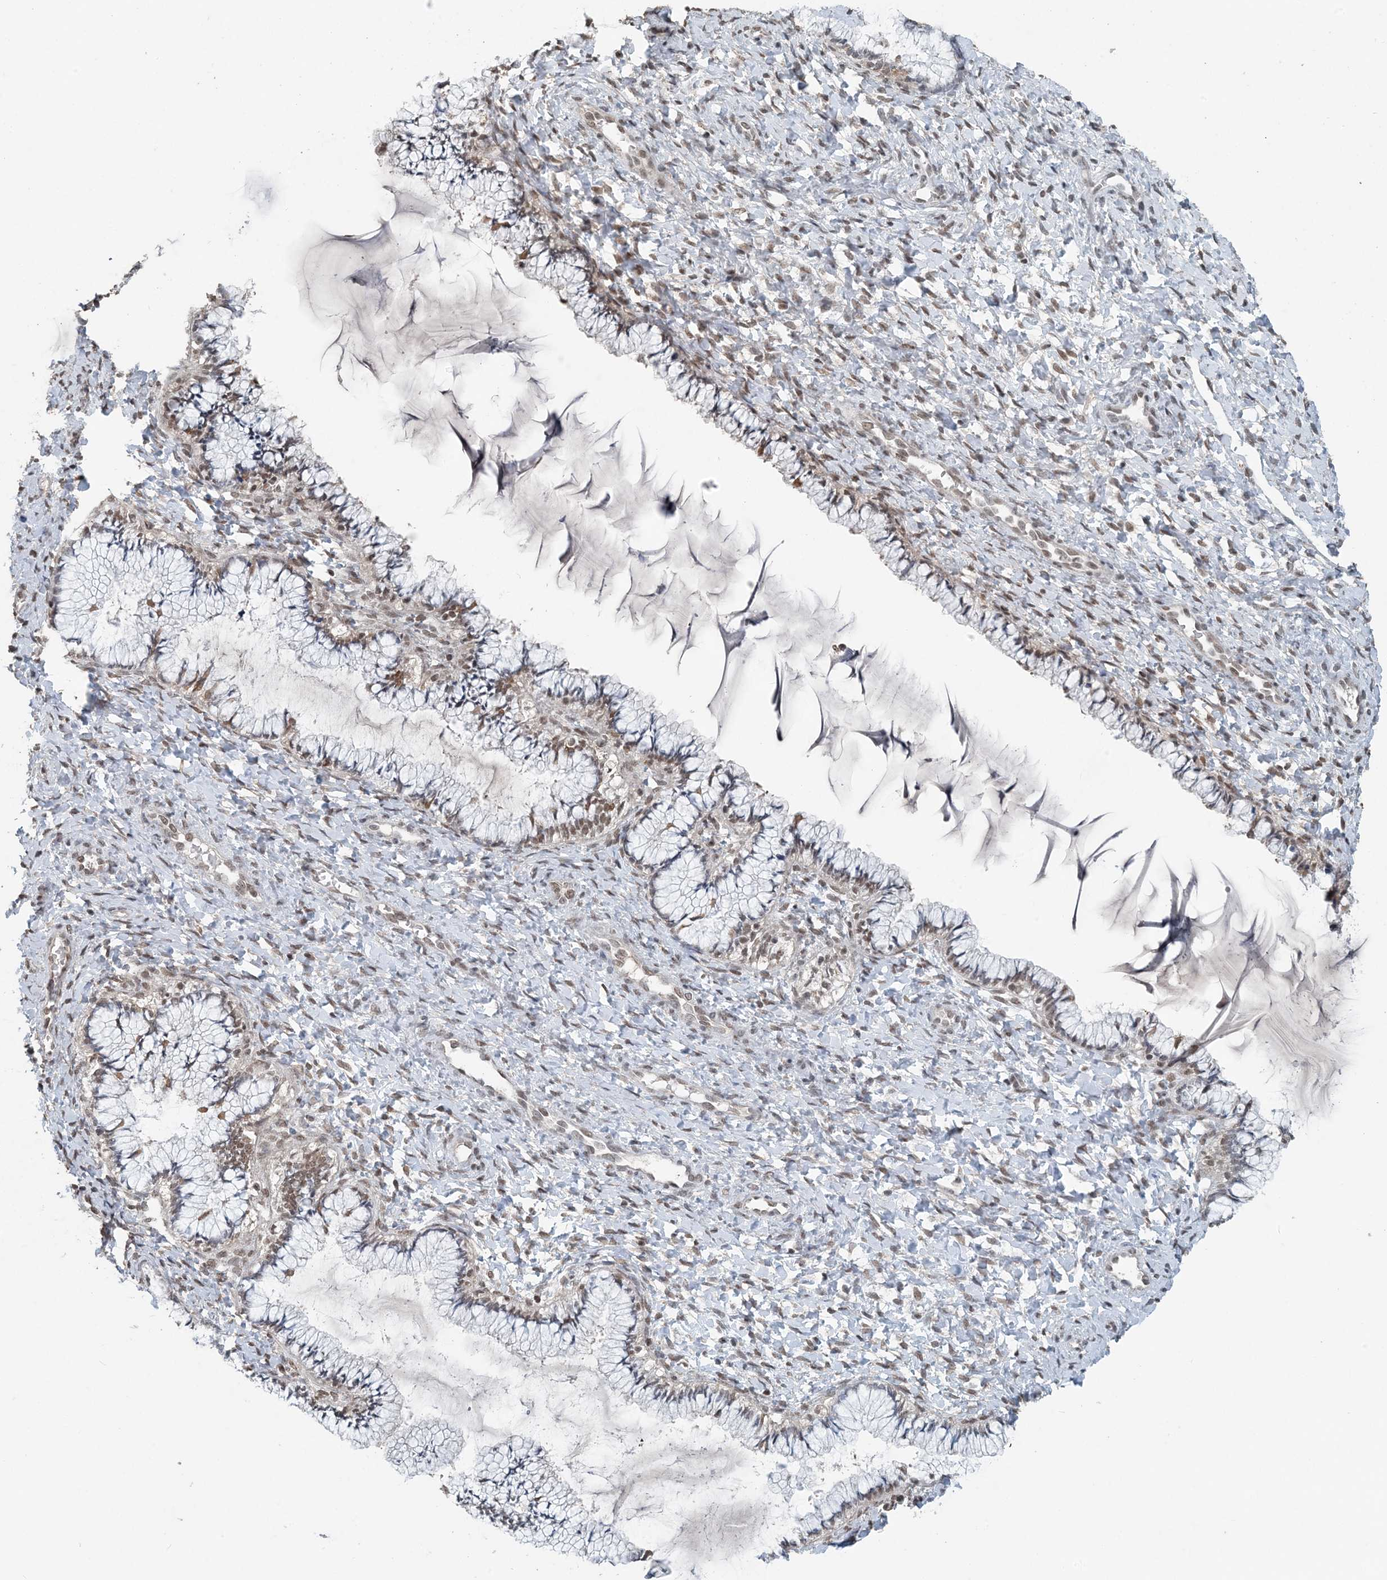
{"staining": {"intensity": "weak", "quantity": "25%-75%", "location": "nuclear"}, "tissue": "cervix", "cell_type": "Glandular cells", "image_type": "normal", "snomed": [{"axis": "morphology", "description": "Normal tissue, NOS"}, {"axis": "morphology", "description": "Adenocarcinoma, NOS"}, {"axis": "topography", "description": "Cervix"}], "caption": "The micrograph displays immunohistochemical staining of normal cervix. There is weak nuclear expression is seen in approximately 25%-75% of glandular cells.", "gene": "MBD2", "patient": {"sex": "female", "age": 29}}